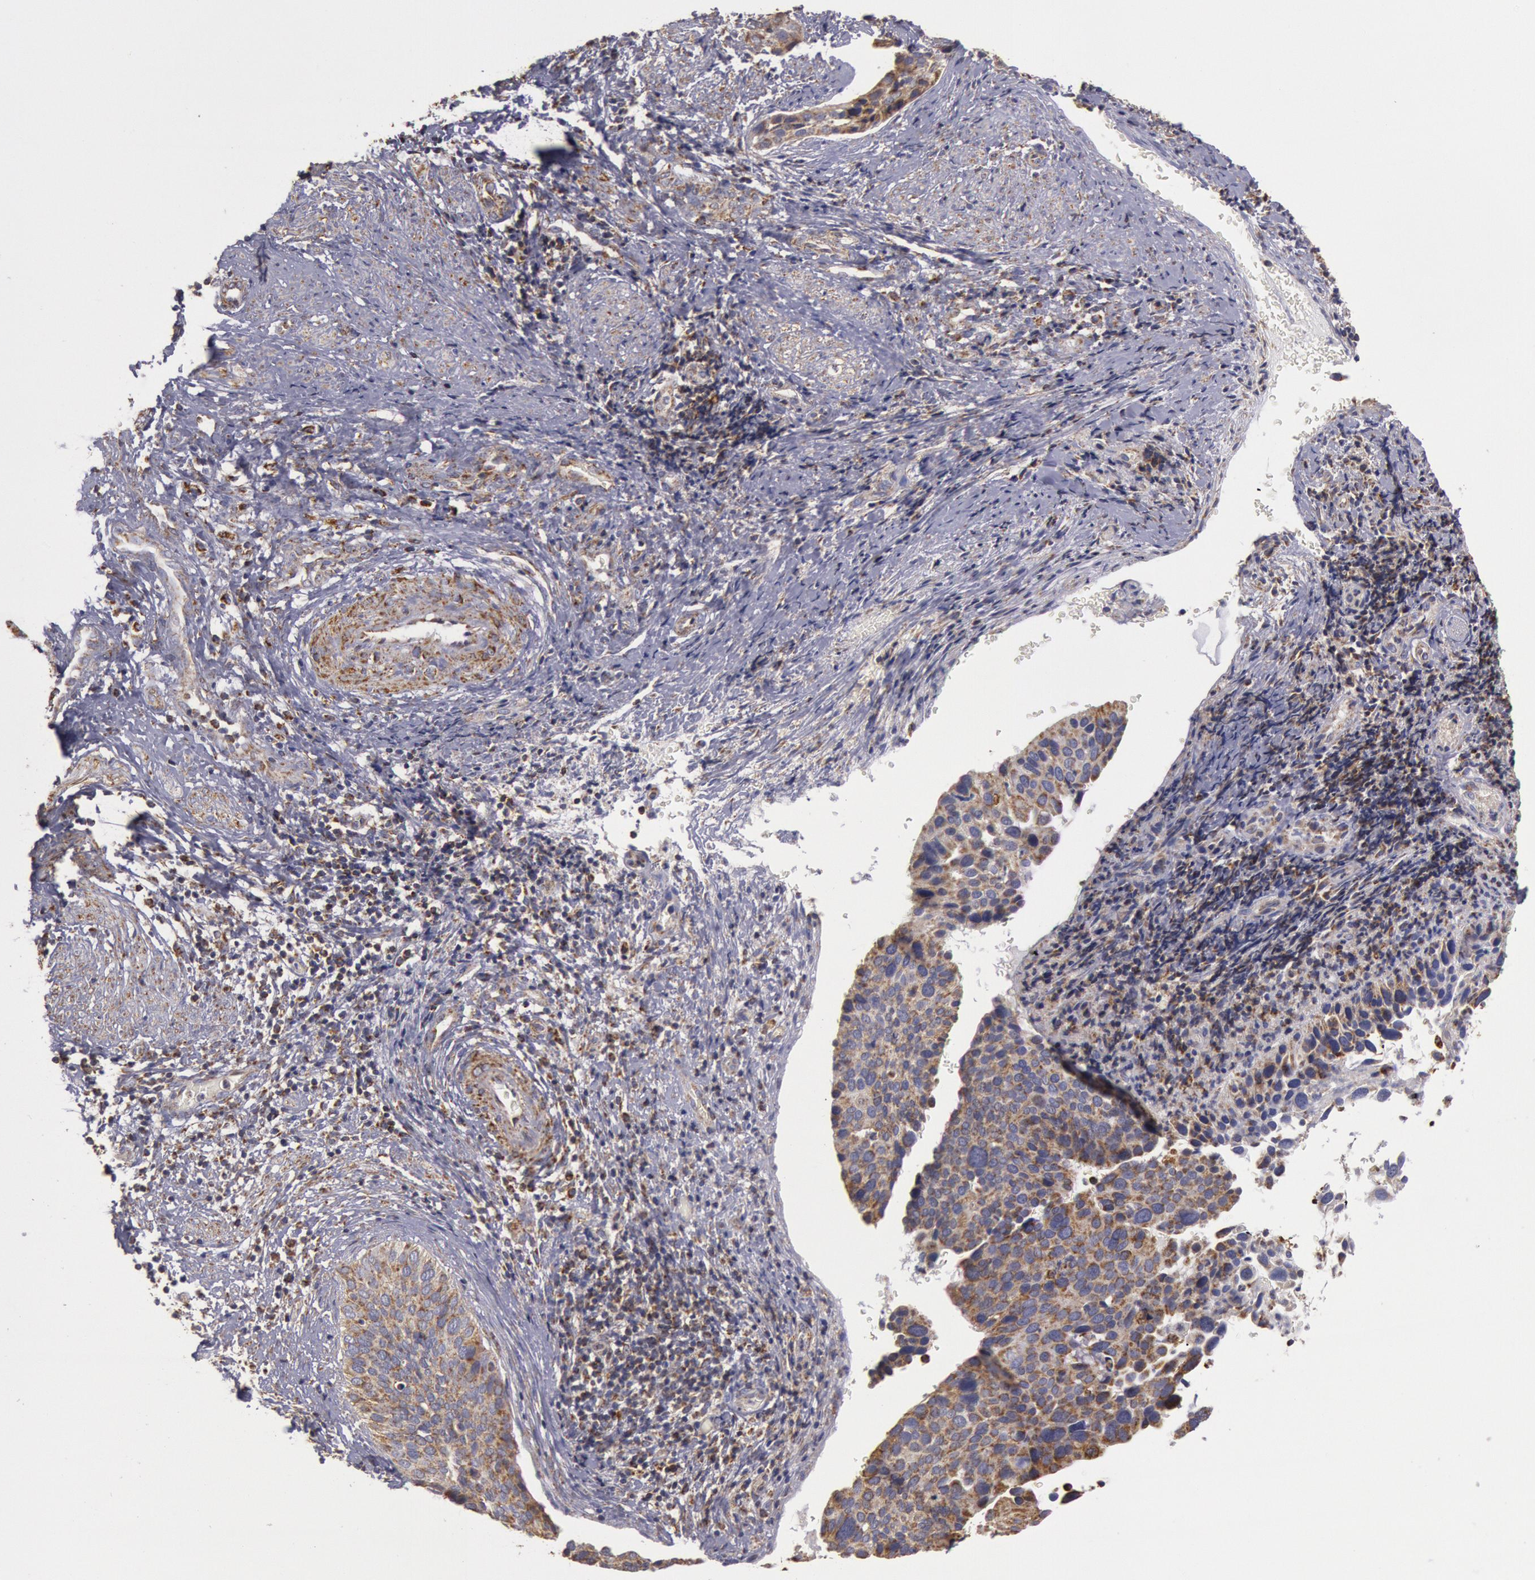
{"staining": {"intensity": "weak", "quantity": ">75%", "location": "cytoplasmic/membranous"}, "tissue": "cervical cancer", "cell_type": "Tumor cells", "image_type": "cancer", "snomed": [{"axis": "morphology", "description": "Squamous cell carcinoma, NOS"}, {"axis": "topography", "description": "Cervix"}], "caption": "This is a histology image of immunohistochemistry staining of cervical squamous cell carcinoma, which shows weak positivity in the cytoplasmic/membranous of tumor cells.", "gene": "CYC1", "patient": {"sex": "female", "age": 31}}